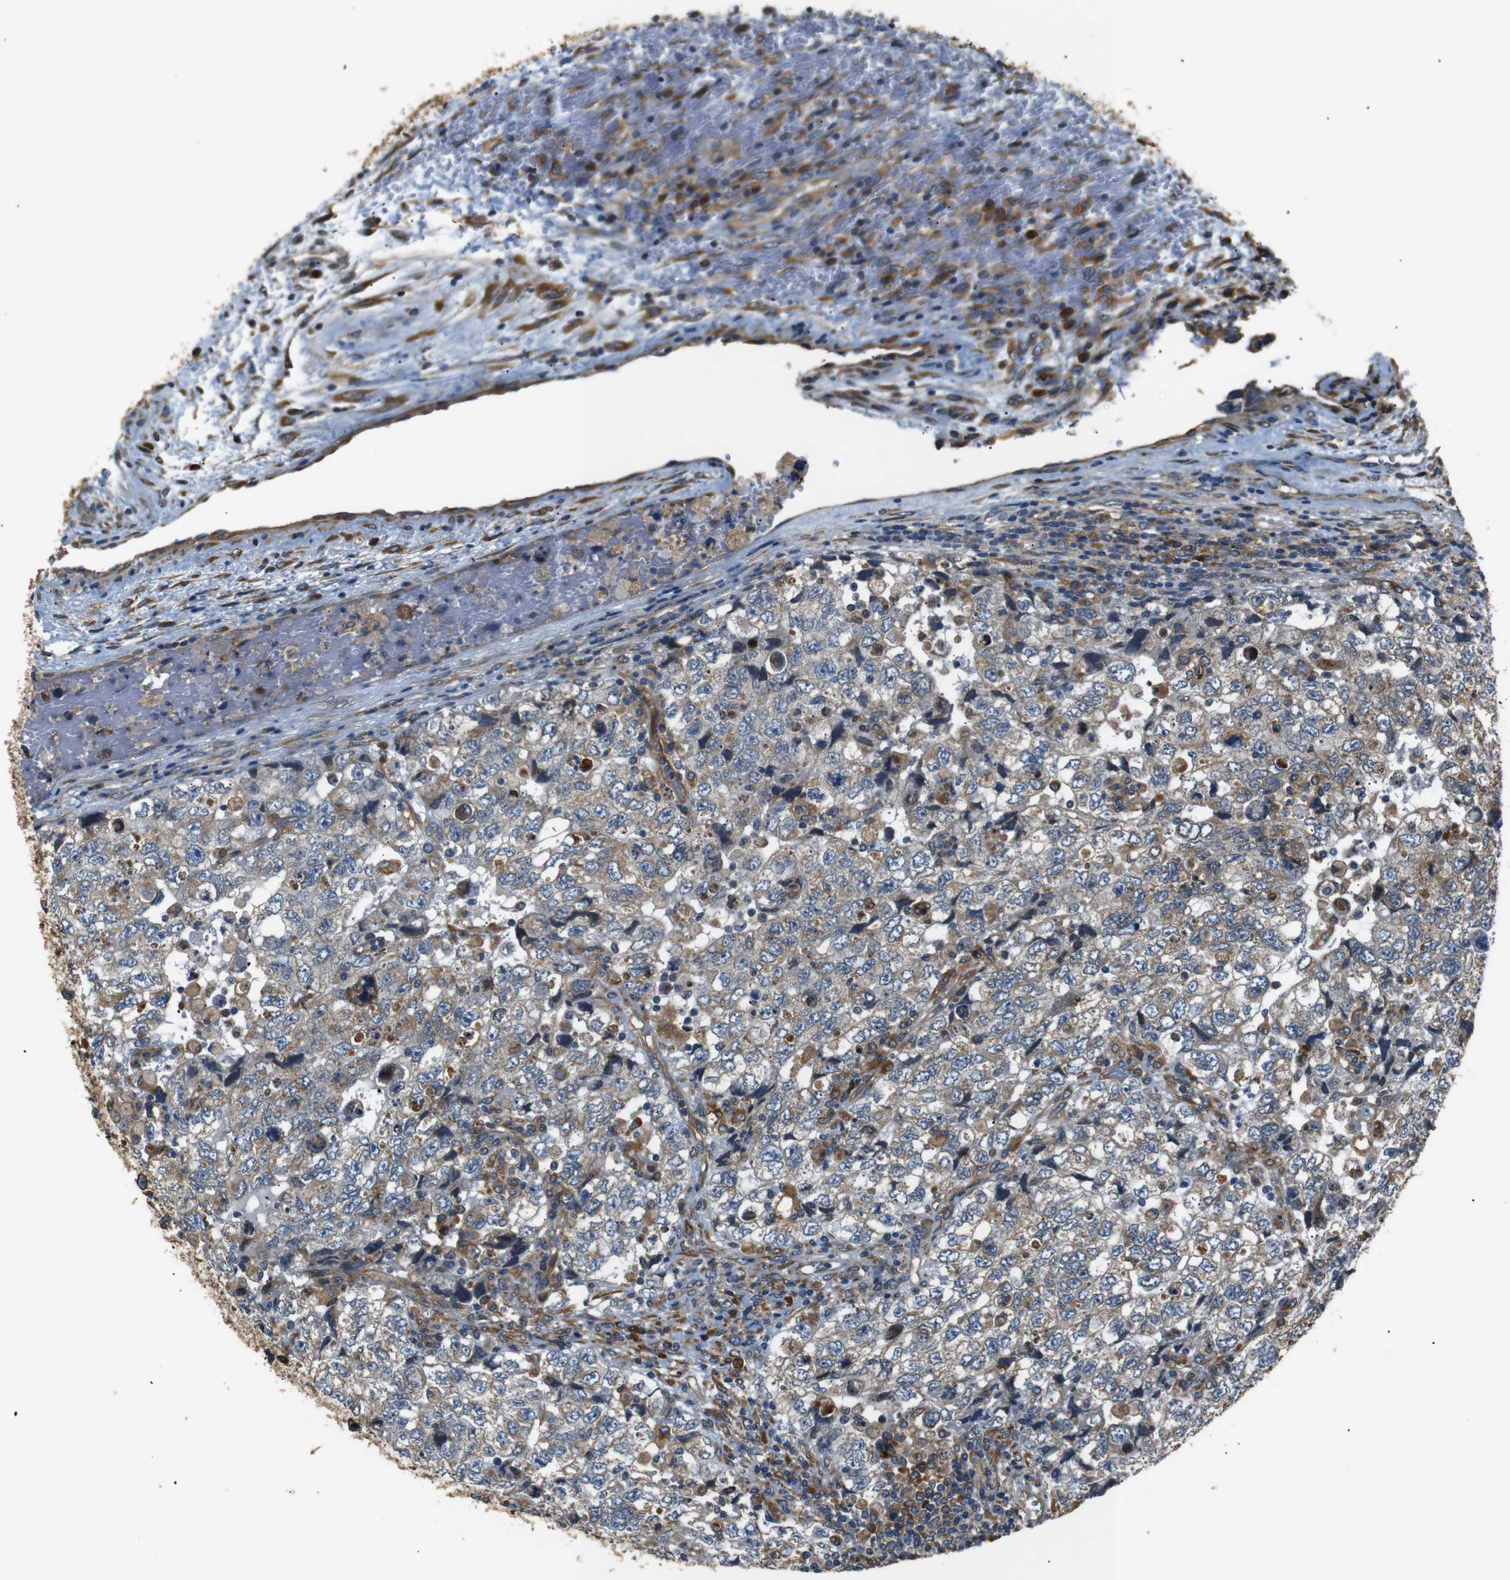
{"staining": {"intensity": "weak", "quantity": "25%-75%", "location": "cytoplasmic/membranous"}, "tissue": "testis cancer", "cell_type": "Tumor cells", "image_type": "cancer", "snomed": [{"axis": "morphology", "description": "Carcinoma, Embryonal, NOS"}, {"axis": "topography", "description": "Testis"}], "caption": "Protein staining of embryonal carcinoma (testis) tissue shows weak cytoplasmic/membranous staining in approximately 25%-75% of tumor cells.", "gene": "TMED2", "patient": {"sex": "male", "age": 36}}